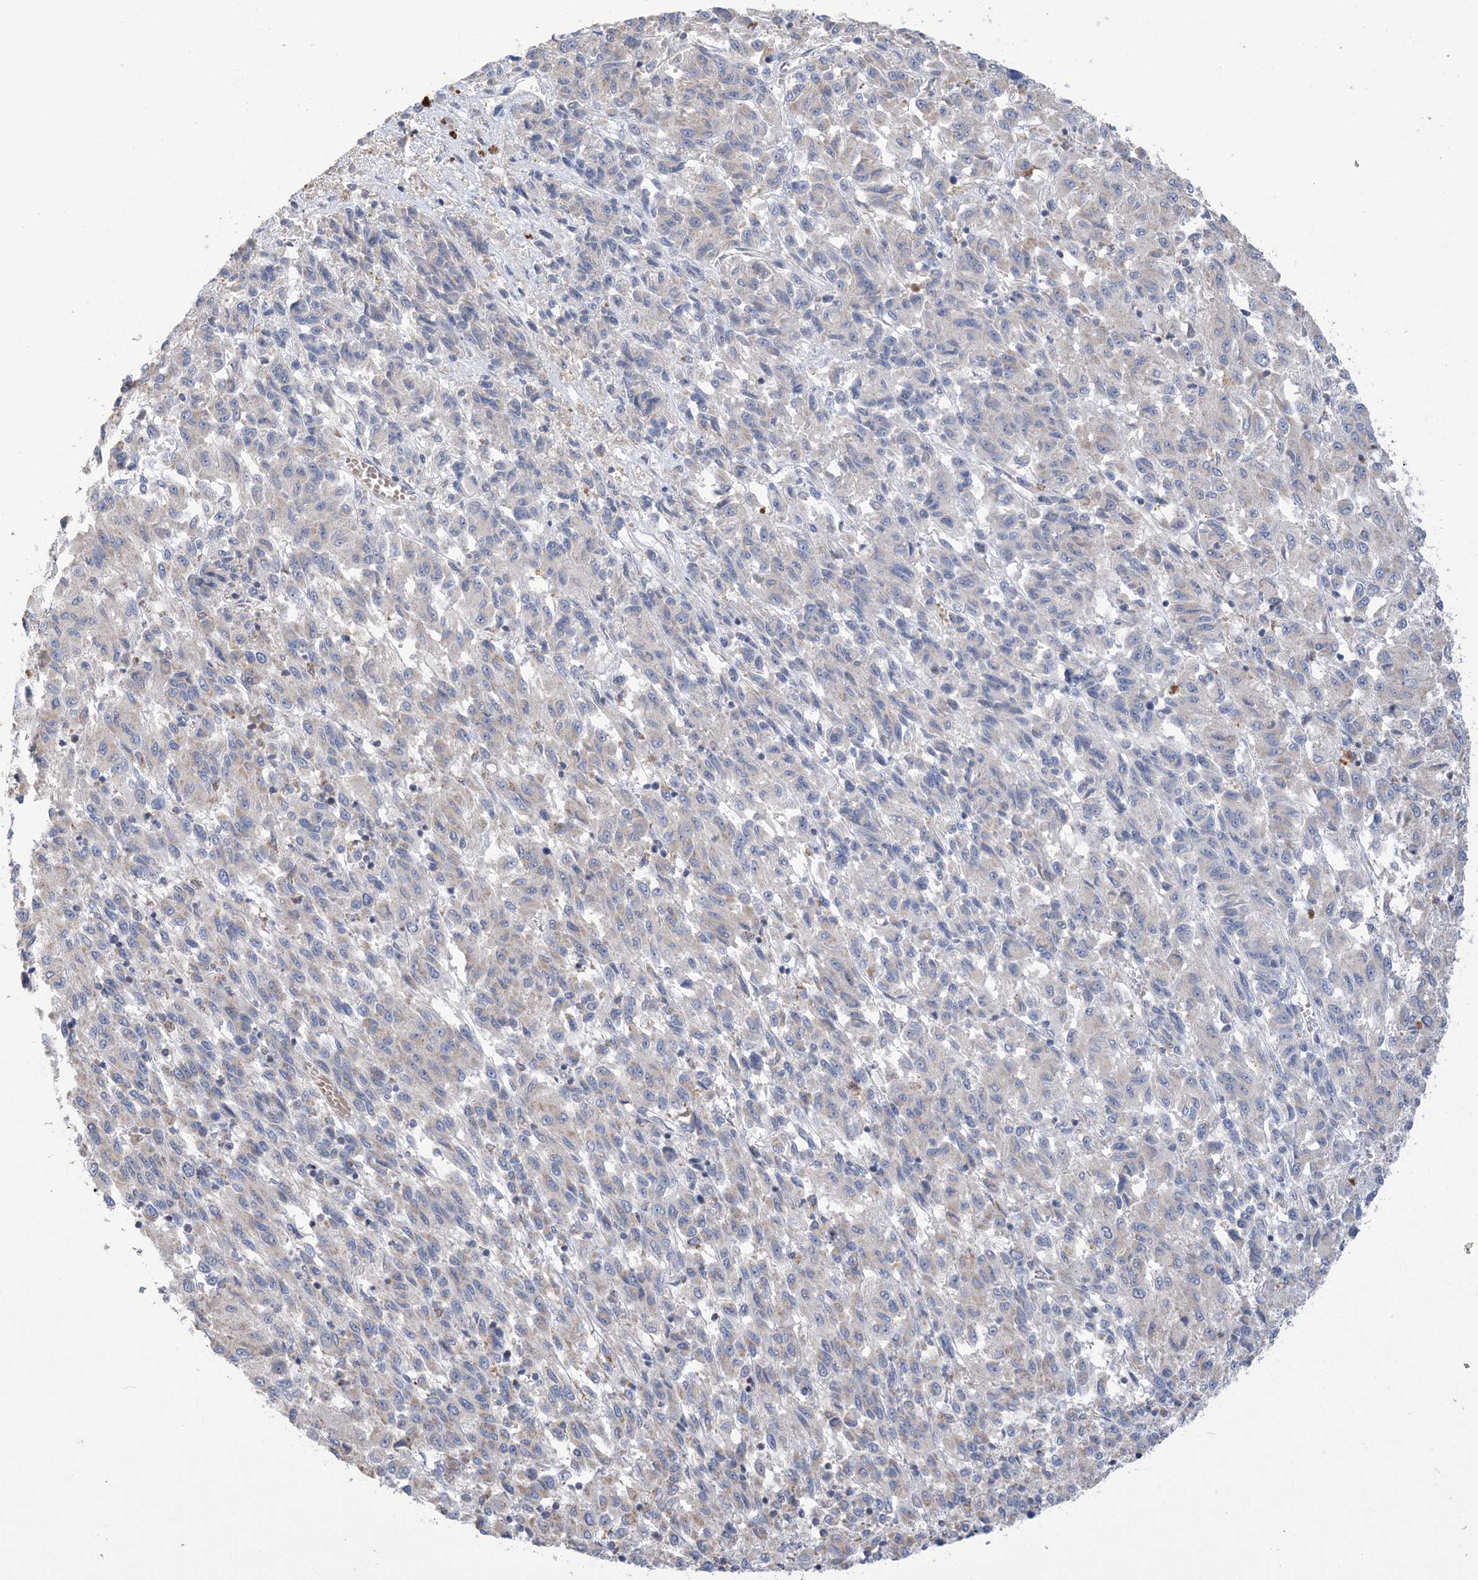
{"staining": {"intensity": "negative", "quantity": "none", "location": "none"}, "tissue": "melanoma", "cell_type": "Tumor cells", "image_type": "cancer", "snomed": [{"axis": "morphology", "description": "Malignant melanoma, Metastatic site"}, {"axis": "topography", "description": "Lung"}], "caption": "An immunohistochemistry image of melanoma is shown. There is no staining in tumor cells of melanoma.", "gene": "CLEC16A", "patient": {"sex": "male", "age": 64}}